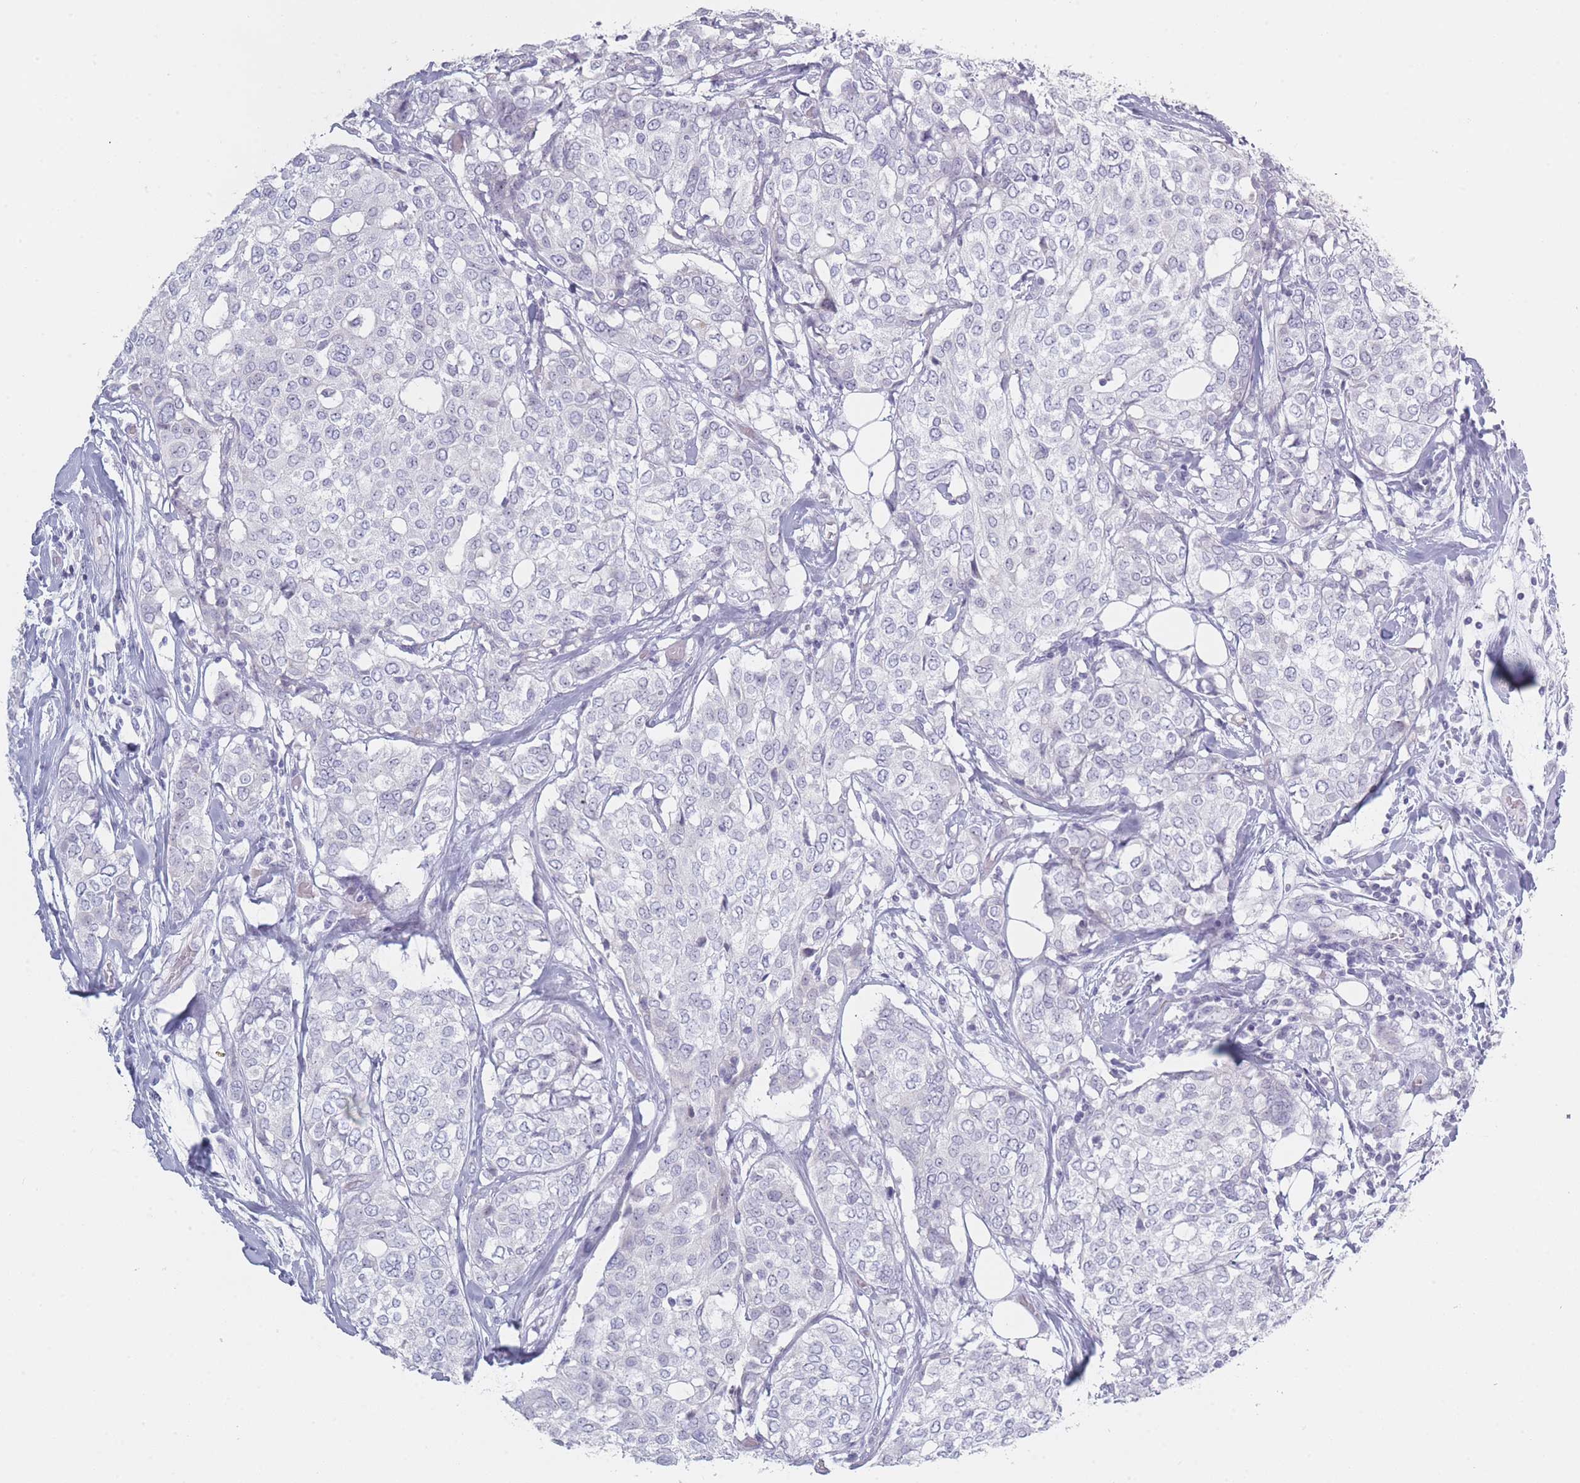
{"staining": {"intensity": "negative", "quantity": "none", "location": "none"}, "tissue": "breast cancer", "cell_type": "Tumor cells", "image_type": "cancer", "snomed": [{"axis": "morphology", "description": "Lobular carcinoma"}, {"axis": "topography", "description": "Breast"}], "caption": "This photomicrograph is of lobular carcinoma (breast) stained with IHC to label a protein in brown with the nuclei are counter-stained blue. There is no expression in tumor cells. (DAB immunohistochemistry (IHC), high magnification).", "gene": "ROS1", "patient": {"sex": "female", "age": 51}}